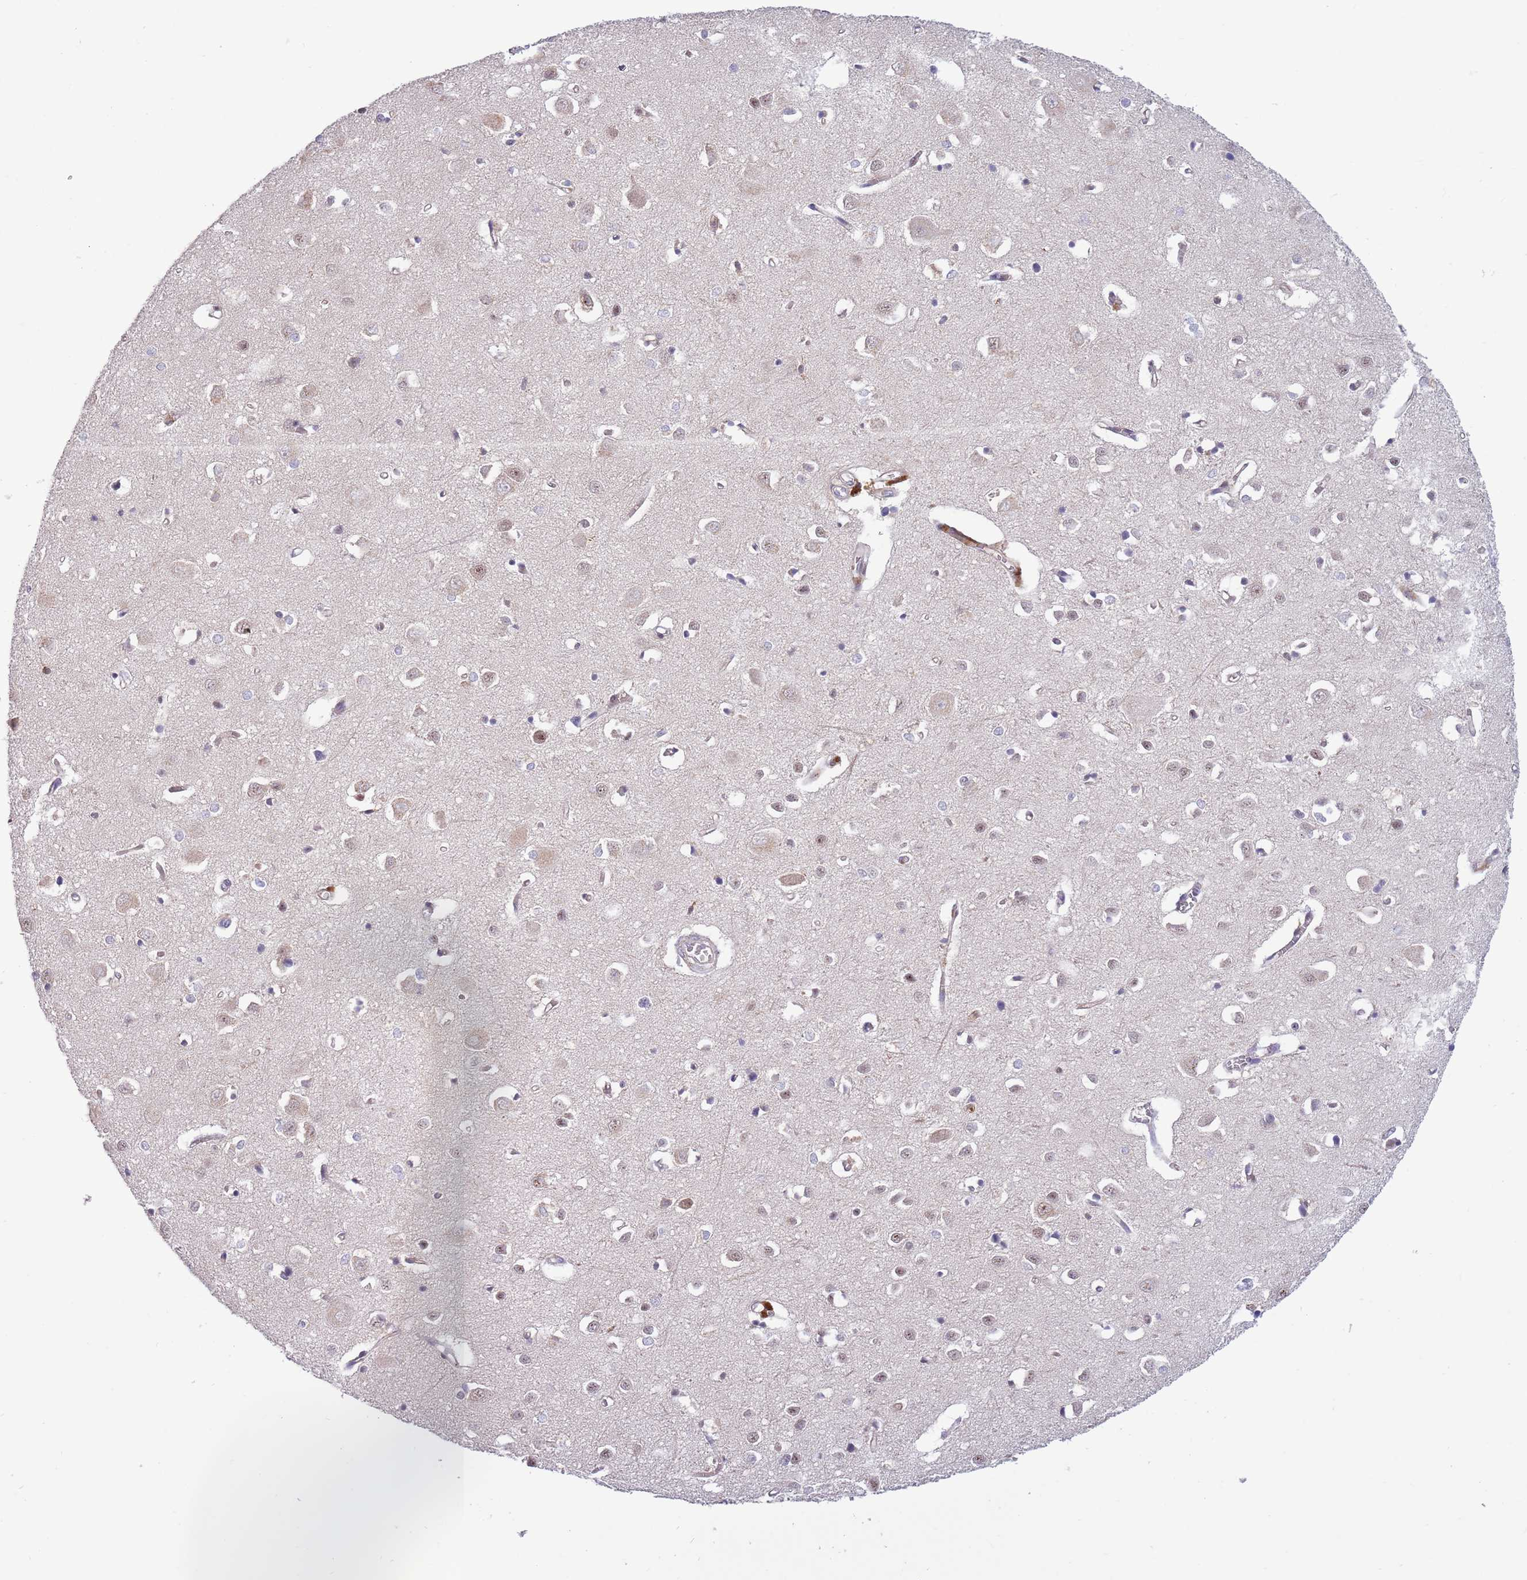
{"staining": {"intensity": "moderate", "quantity": "<25%", "location": "cytoplasmic/membranous"}, "tissue": "cerebral cortex", "cell_type": "Endothelial cells", "image_type": "normal", "snomed": [{"axis": "morphology", "description": "Normal tissue, NOS"}, {"axis": "topography", "description": "Cerebral cortex"}], "caption": "IHC staining of normal cerebral cortex, which reveals low levels of moderate cytoplasmic/membranous positivity in about <25% of endothelial cells indicating moderate cytoplasmic/membranous protein staining. The staining was performed using DAB (brown) for protein detection and nuclei were counterstained in hematoxylin (blue).", "gene": "CCNJL", "patient": {"sex": "female", "age": 64}}